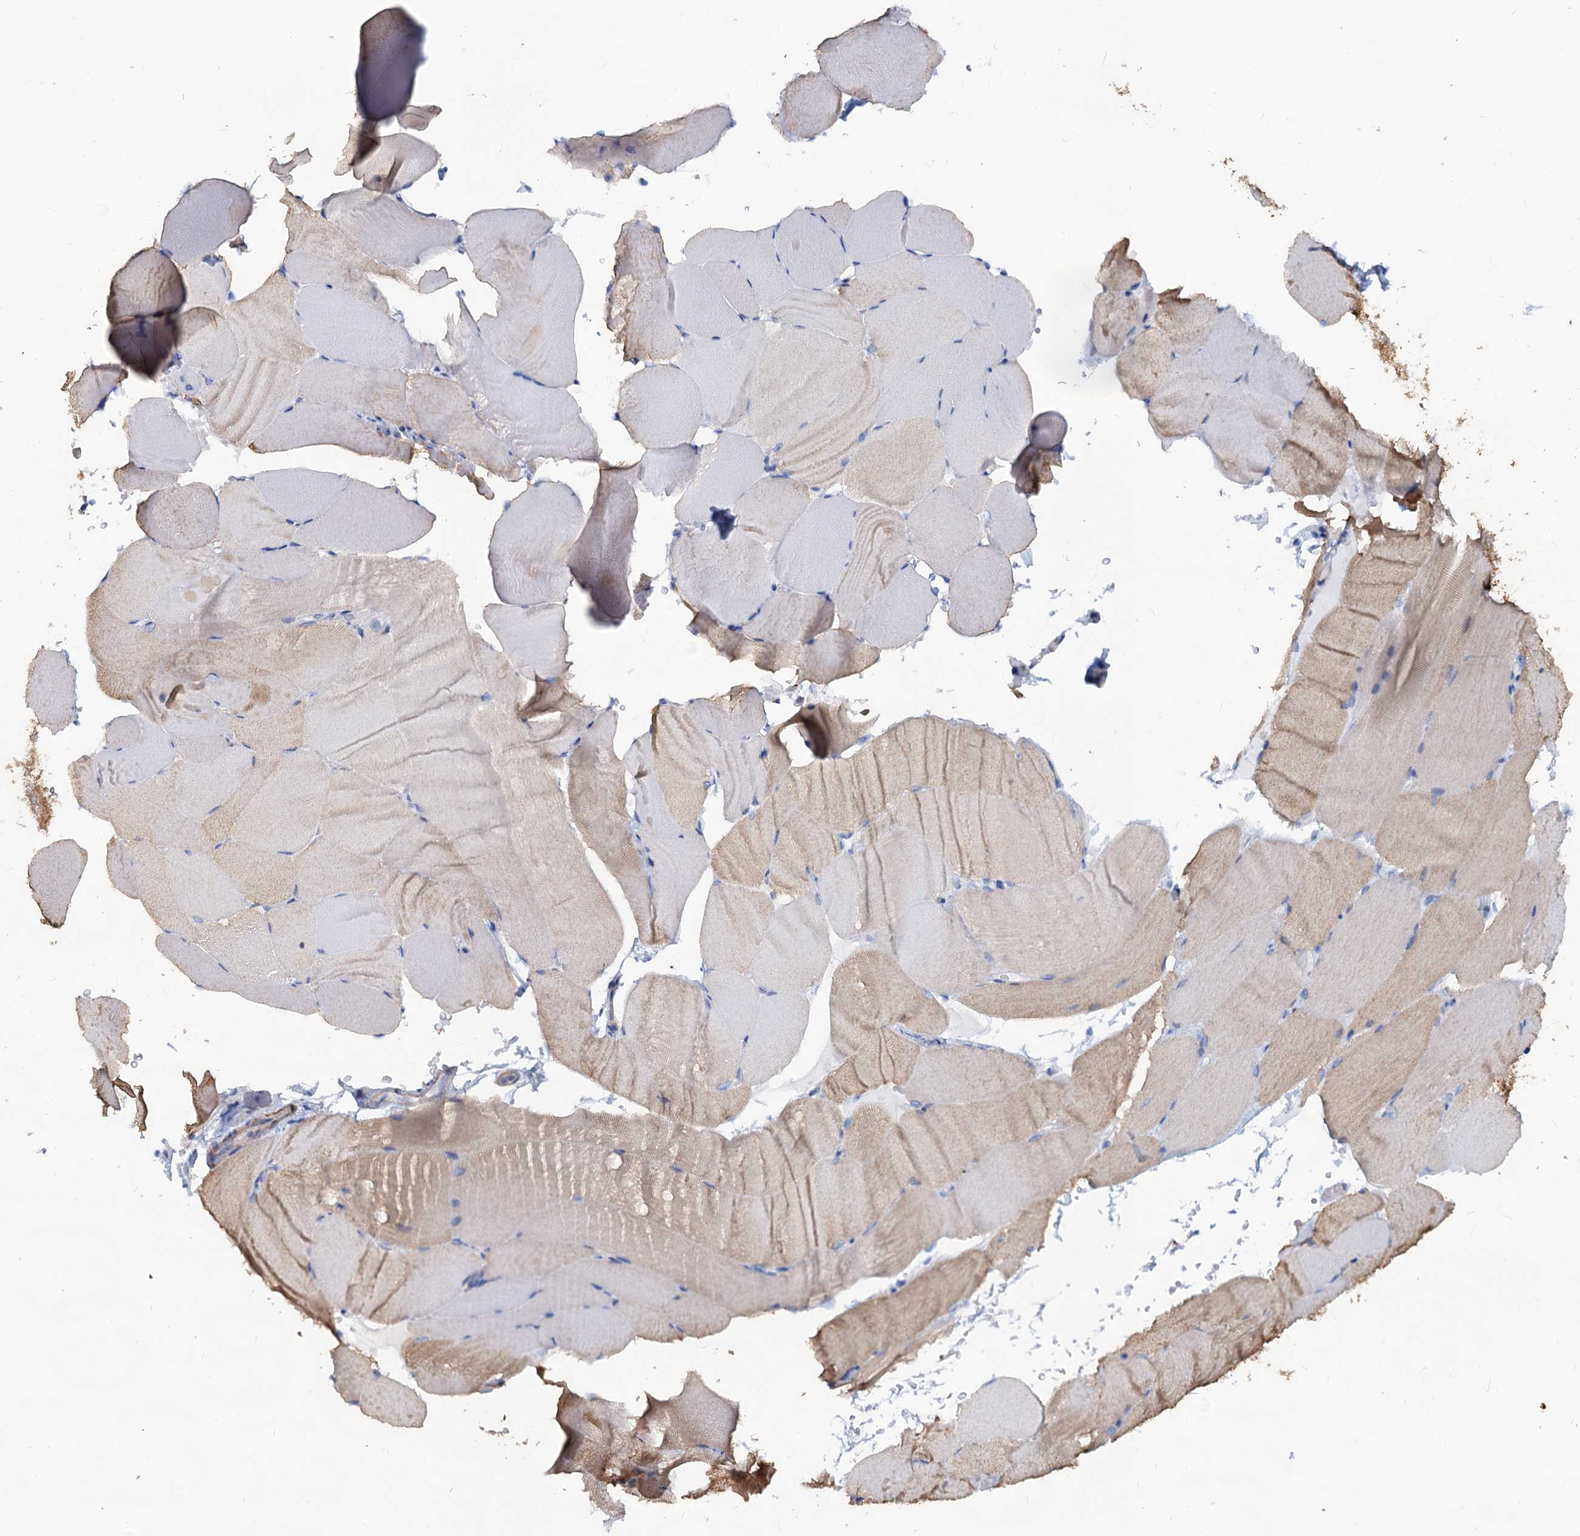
{"staining": {"intensity": "weak", "quantity": "25%-75%", "location": "cytoplasmic/membranous"}, "tissue": "skeletal muscle", "cell_type": "Myocytes", "image_type": "normal", "snomed": [{"axis": "morphology", "description": "Normal tissue, NOS"}, {"axis": "topography", "description": "Skeletal muscle"}, {"axis": "topography", "description": "Parathyroid gland"}], "caption": "High-power microscopy captured an immunohistochemistry (IHC) image of benign skeletal muscle, revealing weak cytoplasmic/membranous positivity in approximately 25%-75% of myocytes. Nuclei are stained in blue.", "gene": "SLC1A3", "patient": {"sex": "female", "age": 37}}